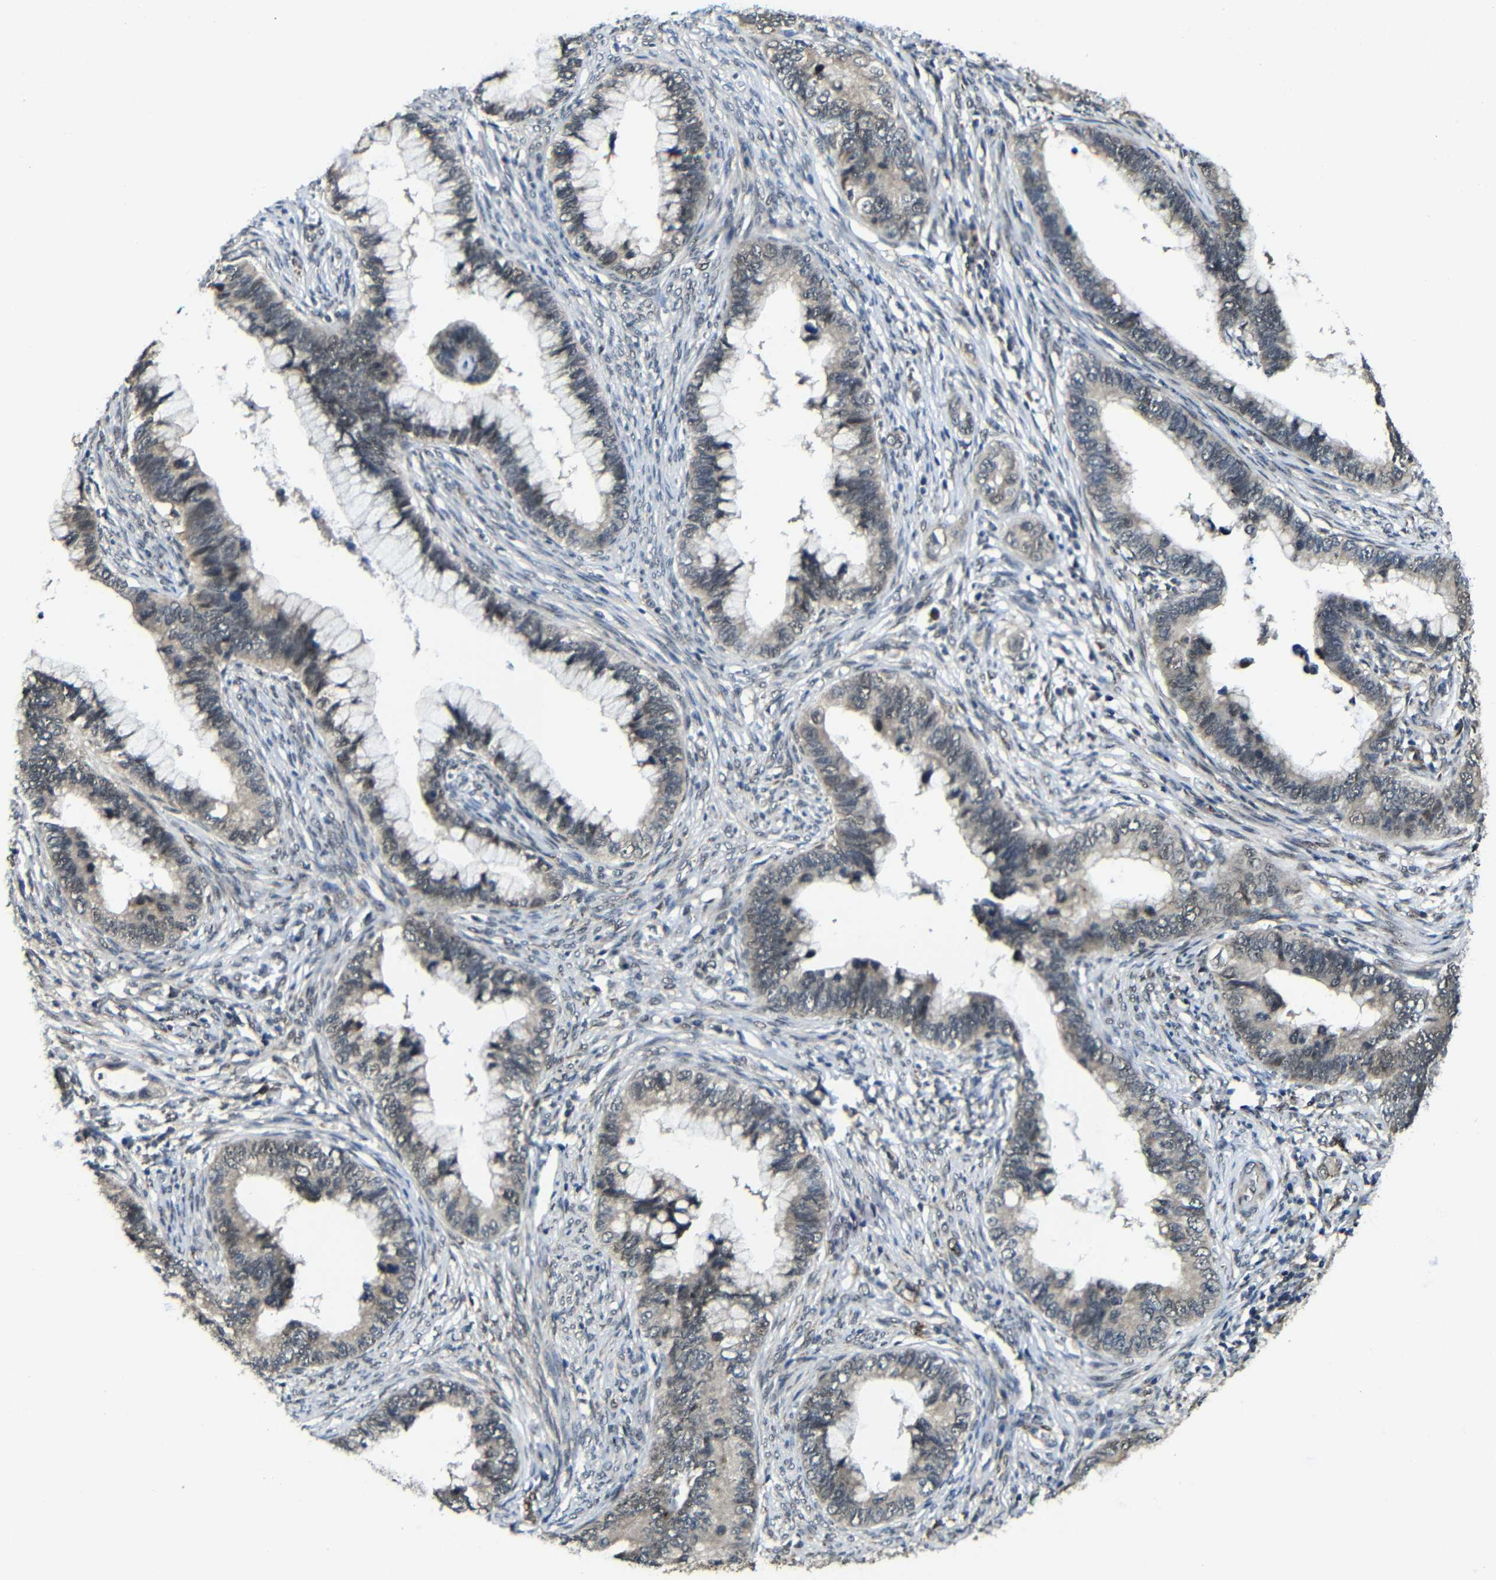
{"staining": {"intensity": "weak", "quantity": "25%-75%", "location": "cytoplasmic/membranous"}, "tissue": "cervical cancer", "cell_type": "Tumor cells", "image_type": "cancer", "snomed": [{"axis": "morphology", "description": "Adenocarcinoma, NOS"}, {"axis": "topography", "description": "Cervix"}], "caption": "The immunohistochemical stain labels weak cytoplasmic/membranous positivity in tumor cells of adenocarcinoma (cervical) tissue.", "gene": "FAM172A", "patient": {"sex": "female", "age": 44}}